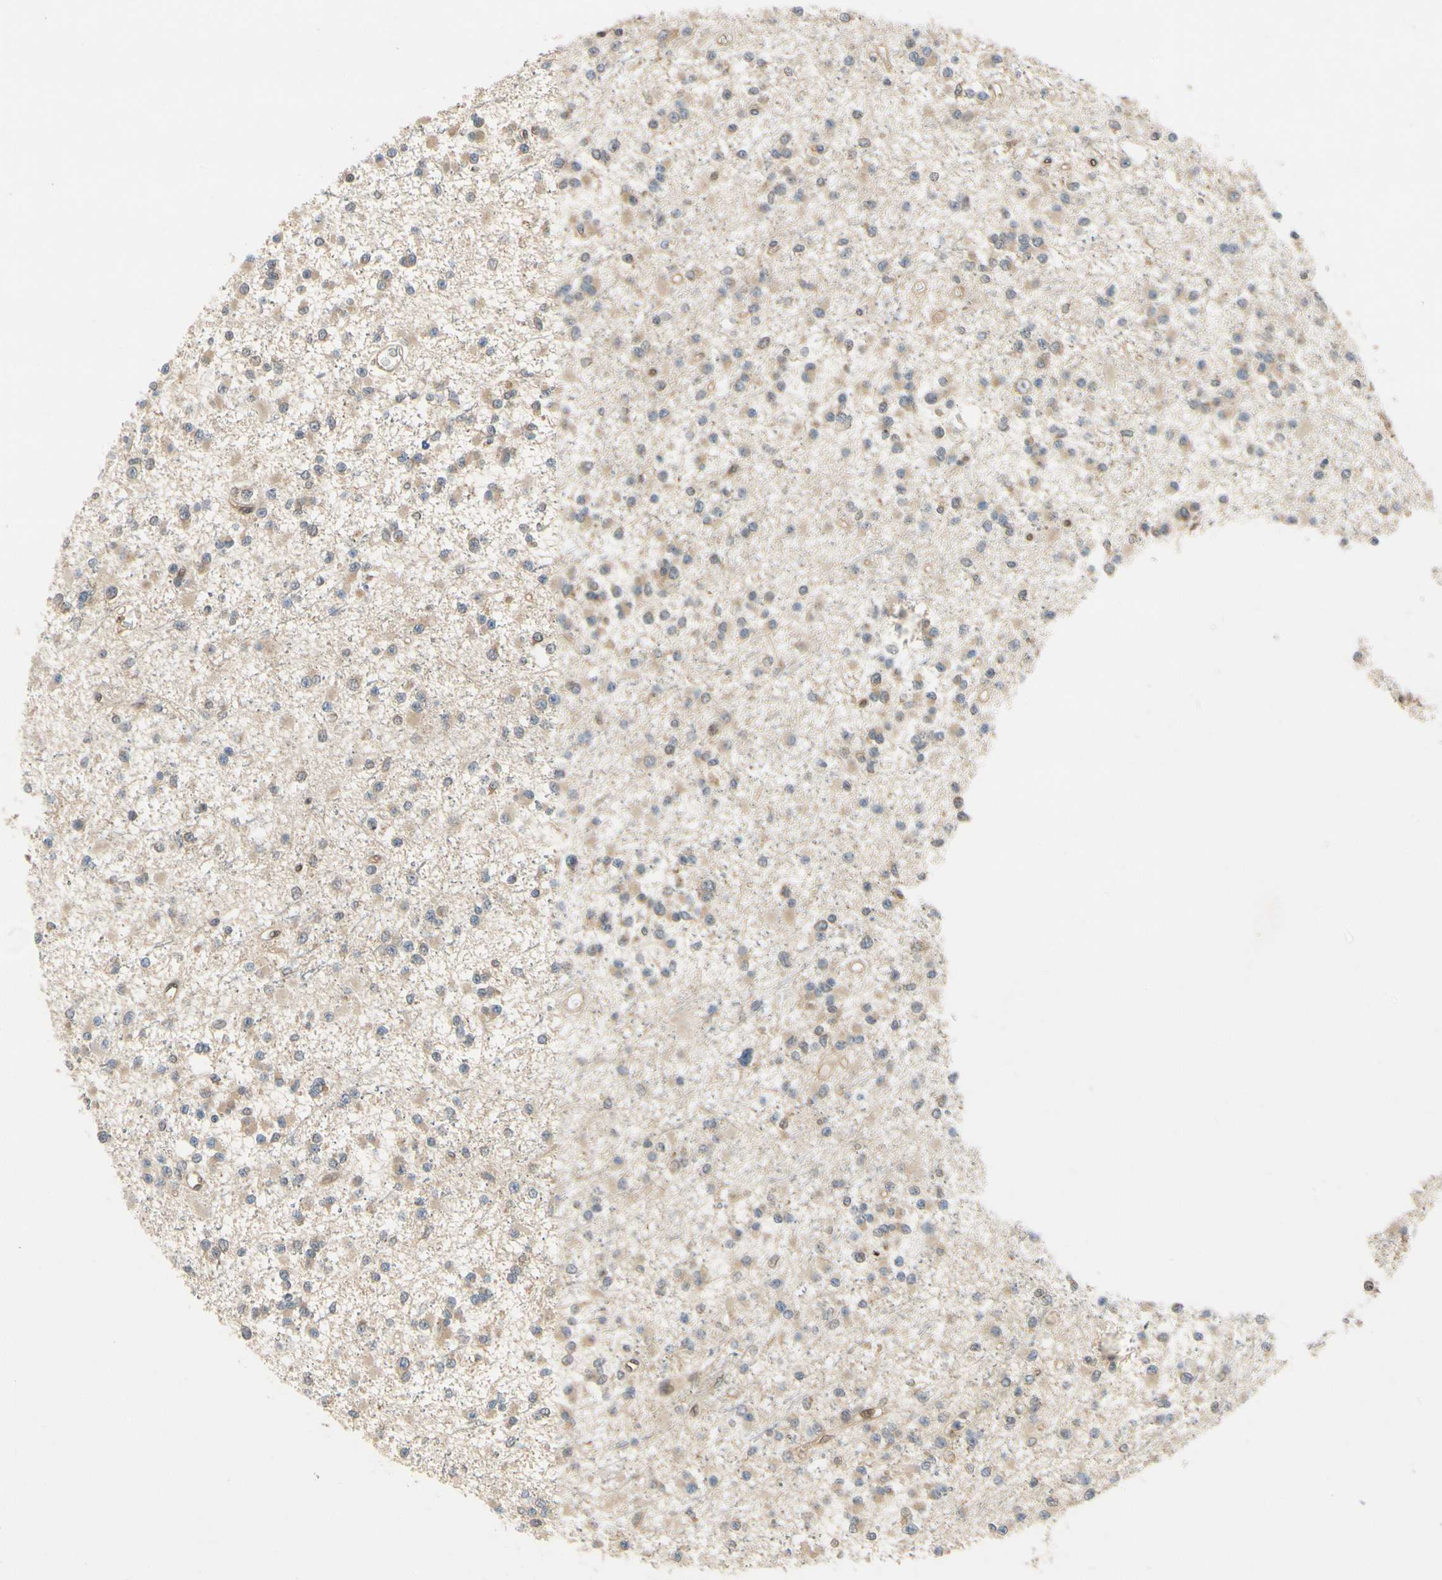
{"staining": {"intensity": "moderate", "quantity": ">75%", "location": "cytoplasmic/membranous"}, "tissue": "glioma", "cell_type": "Tumor cells", "image_type": "cancer", "snomed": [{"axis": "morphology", "description": "Glioma, malignant, Low grade"}, {"axis": "topography", "description": "Brain"}], "caption": "Moderate cytoplasmic/membranous staining for a protein is seen in about >75% of tumor cells of glioma using immunohistochemistry (IHC).", "gene": "TDRP", "patient": {"sex": "female", "age": 22}}